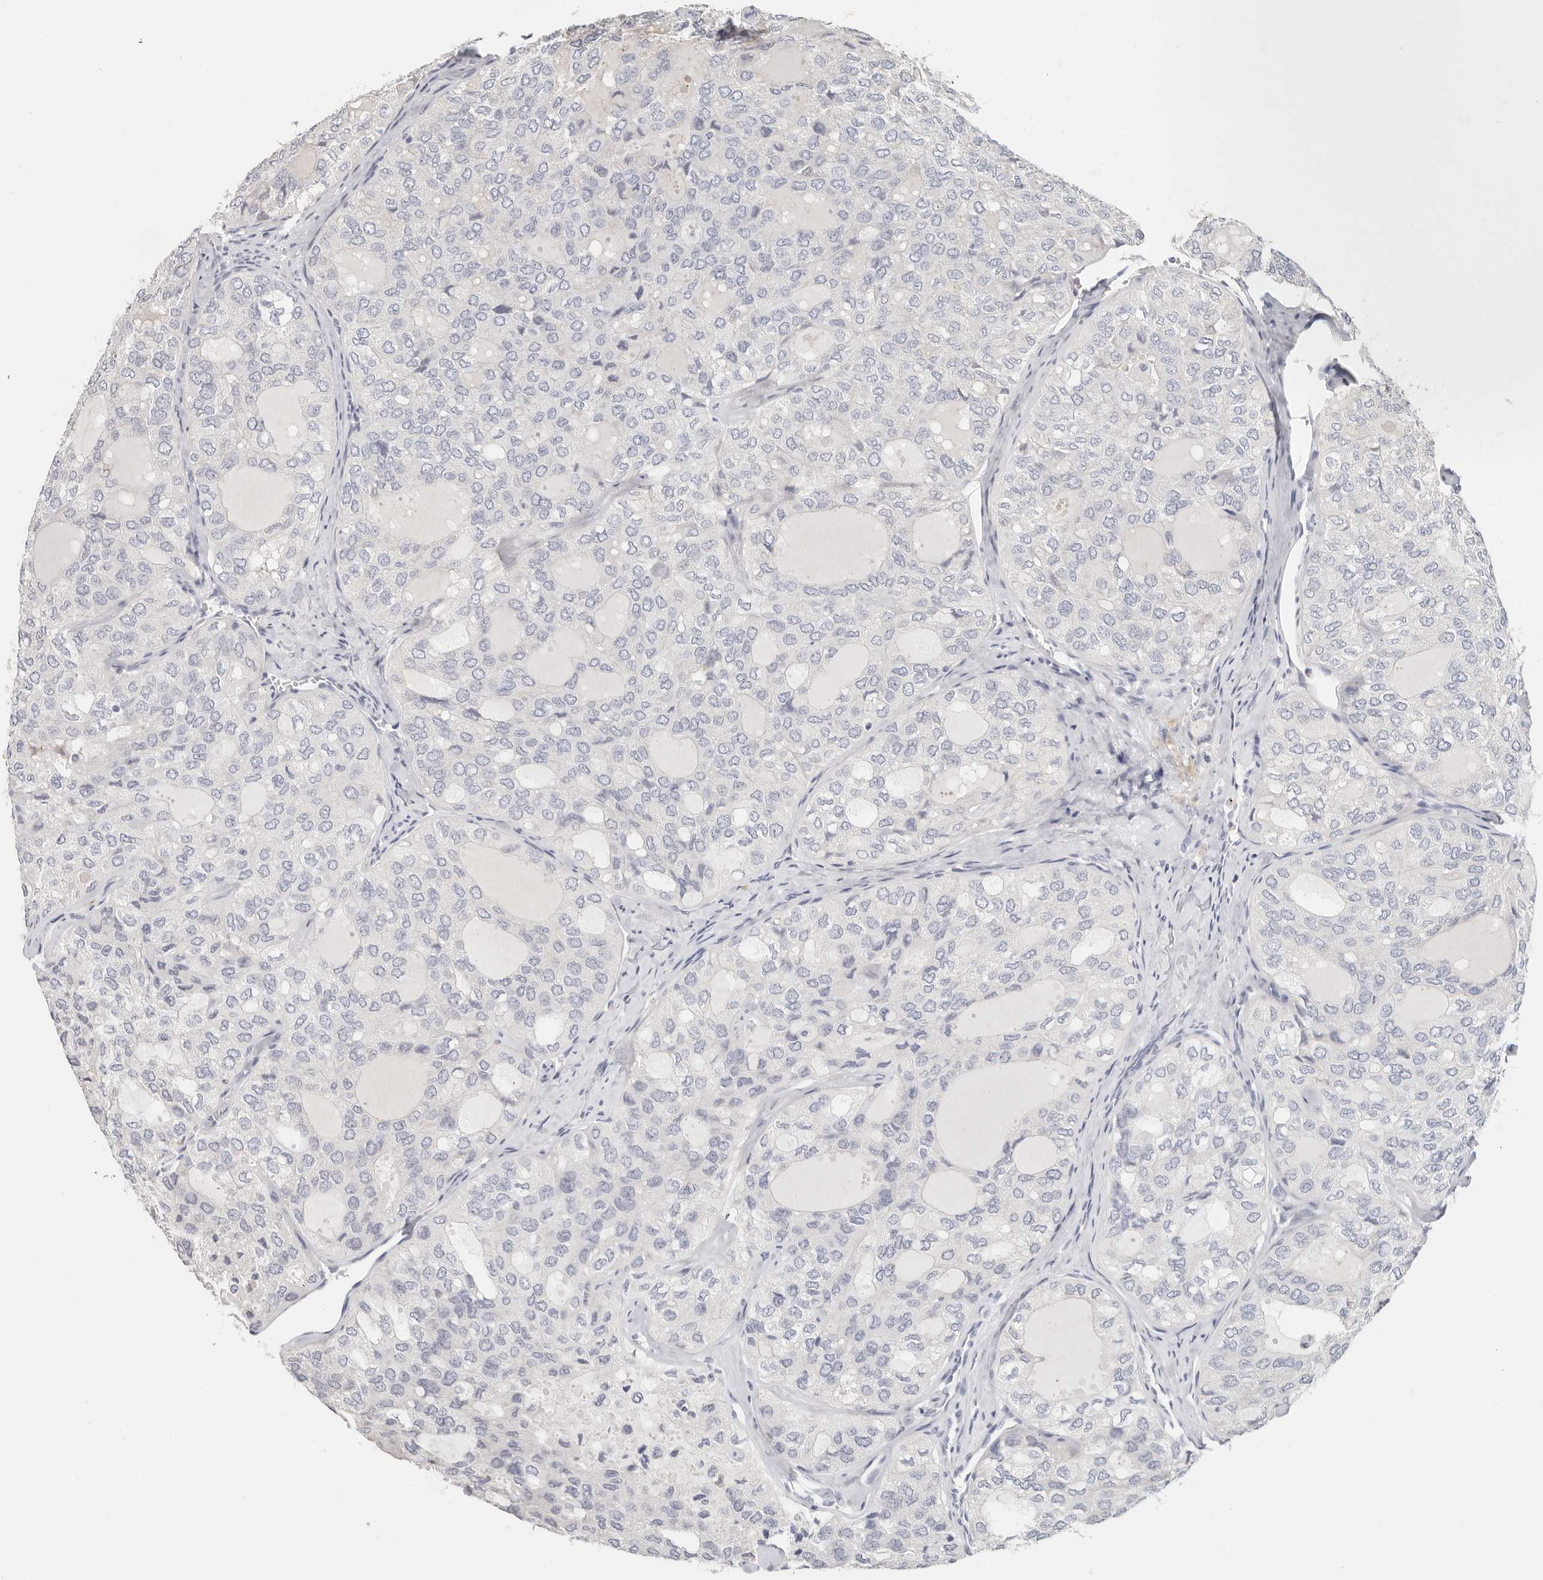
{"staining": {"intensity": "negative", "quantity": "none", "location": "none"}, "tissue": "thyroid cancer", "cell_type": "Tumor cells", "image_type": "cancer", "snomed": [{"axis": "morphology", "description": "Follicular adenoma carcinoma, NOS"}, {"axis": "topography", "description": "Thyroid gland"}], "caption": "High magnification brightfield microscopy of thyroid cancer (follicular adenoma carcinoma) stained with DAB (3,3'-diaminobenzidine) (brown) and counterstained with hematoxylin (blue): tumor cells show no significant expression. The staining is performed using DAB (3,3'-diaminobenzidine) brown chromogen with nuclei counter-stained in using hematoxylin.", "gene": "ZRANB1", "patient": {"sex": "male", "age": 75}}